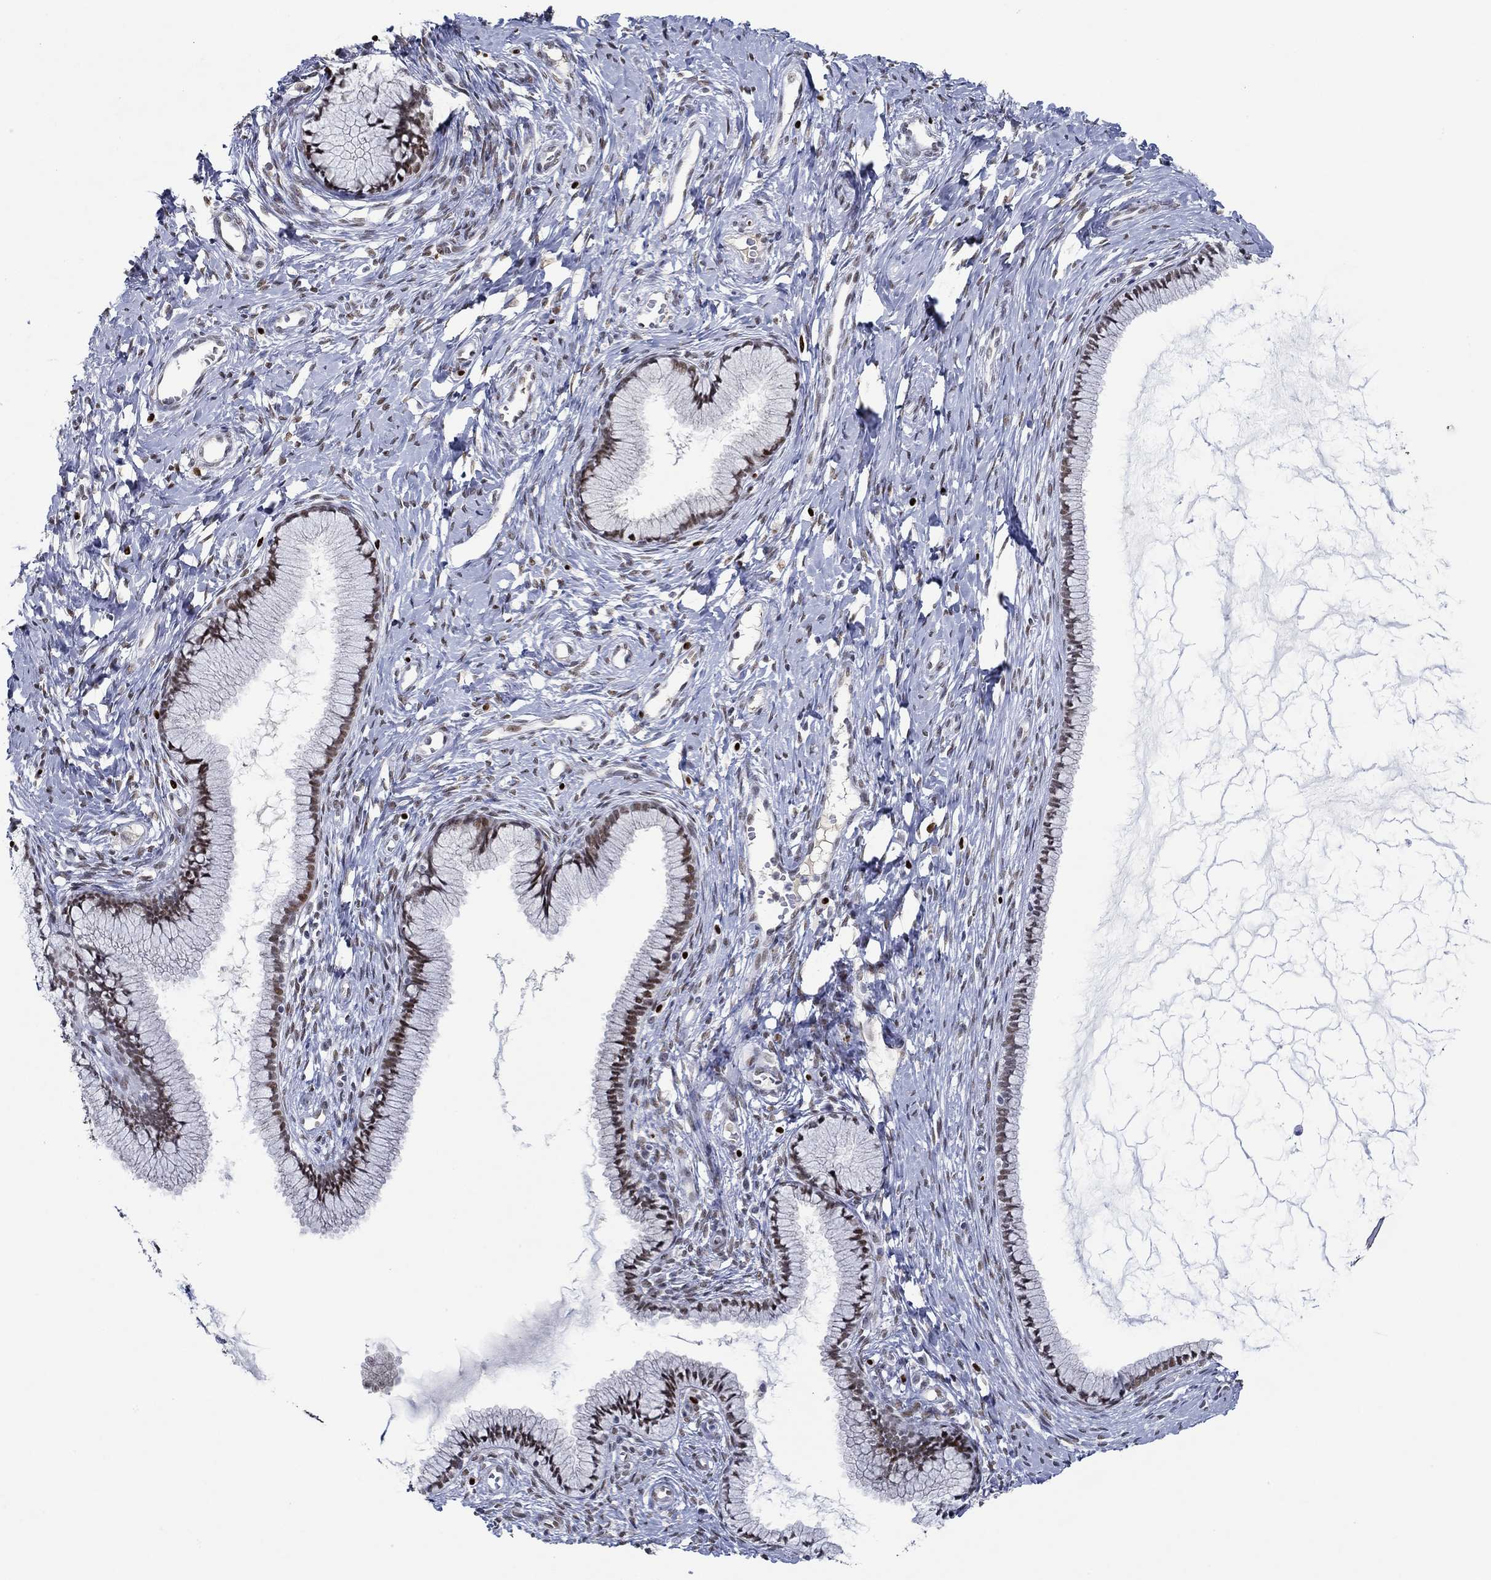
{"staining": {"intensity": "moderate", "quantity": "25%-75%", "location": "nuclear"}, "tissue": "cervix", "cell_type": "Glandular cells", "image_type": "normal", "snomed": [{"axis": "morphology", "description": "Normal tissue, NOS"}, {"axis": "topography", "description": "Cervix"}], "caption": "Glandular cells show moderate nuclear expression in approximately 25%-75% of cells in unremarkable cervix. The staining is performed using DAB (3,3'-diaminobenzidine) brown chromogen to label protein expression. The nuclei are counter-stained blue using hematoxylin.", "gene": "GATA2", "patient": {"sex": "female", "age": 40}}